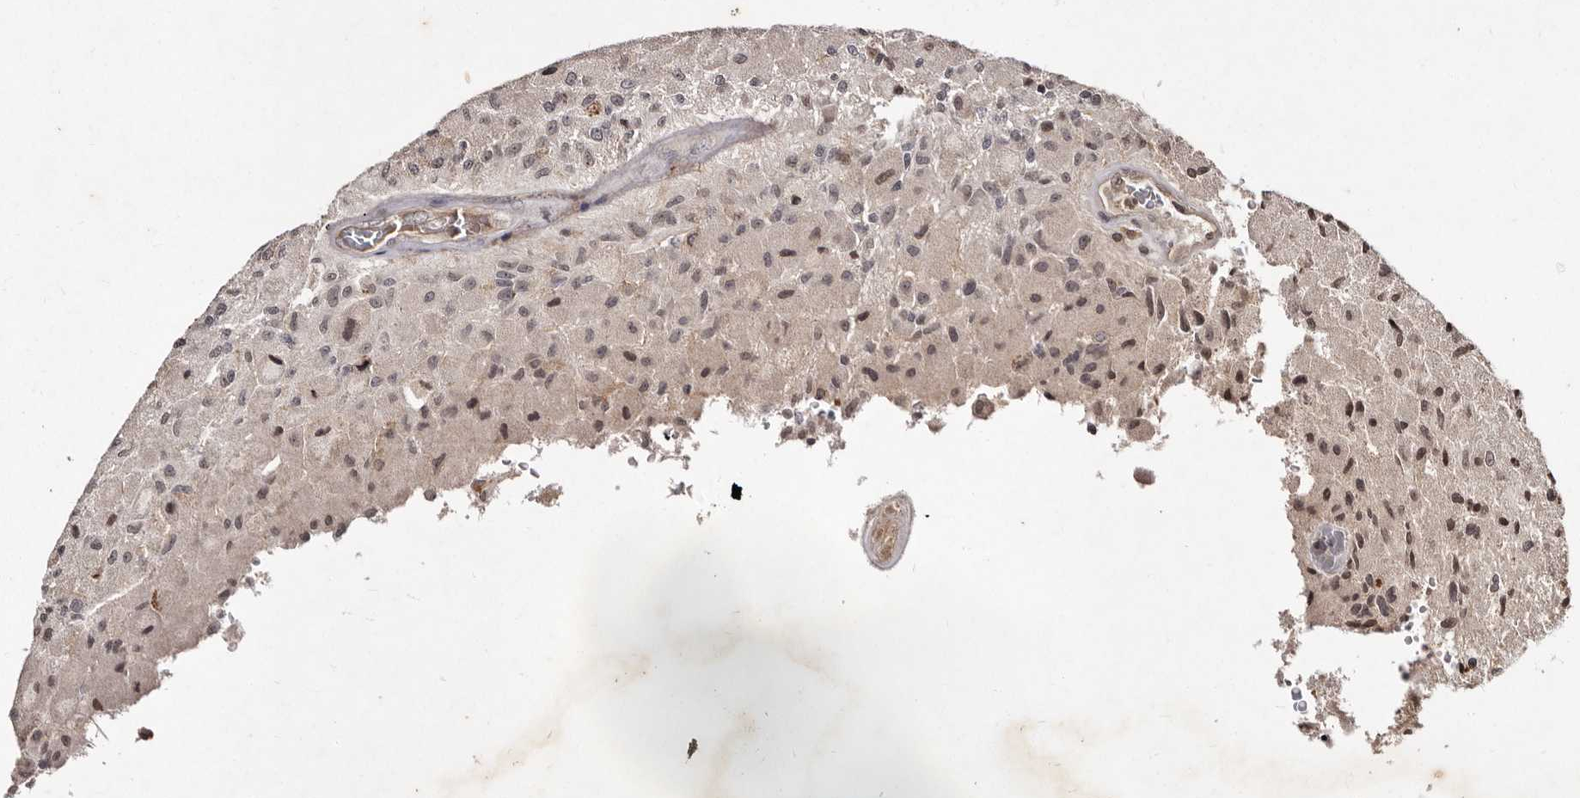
{"staining": {"intensity": "moderate", "quantity": "<25%", "location": "nuclear"}, "tissue": "glioma", "cell_type": "Tumor cells", "image_type": "cancer", "snomed": [{"axis": "morphology", "description": "Normal tissue, NOS"}, {"axis": "morphology", "description": "Glioma, malignant, High grade"}, {"axis": "topography", "description": "Cerebral cortex"}], "caption": "Malignant high-grade glioma stained for a protein shows moderate nuclear positivity in tumor cells. (Stains: DAB (3,3'-diaminobenzidine) in brown, nuclei in blue, Microscopy: brightfield microscopy at high magnification).", "gene": "LCORL", "patient": {"sex": "male", "age": 77}}